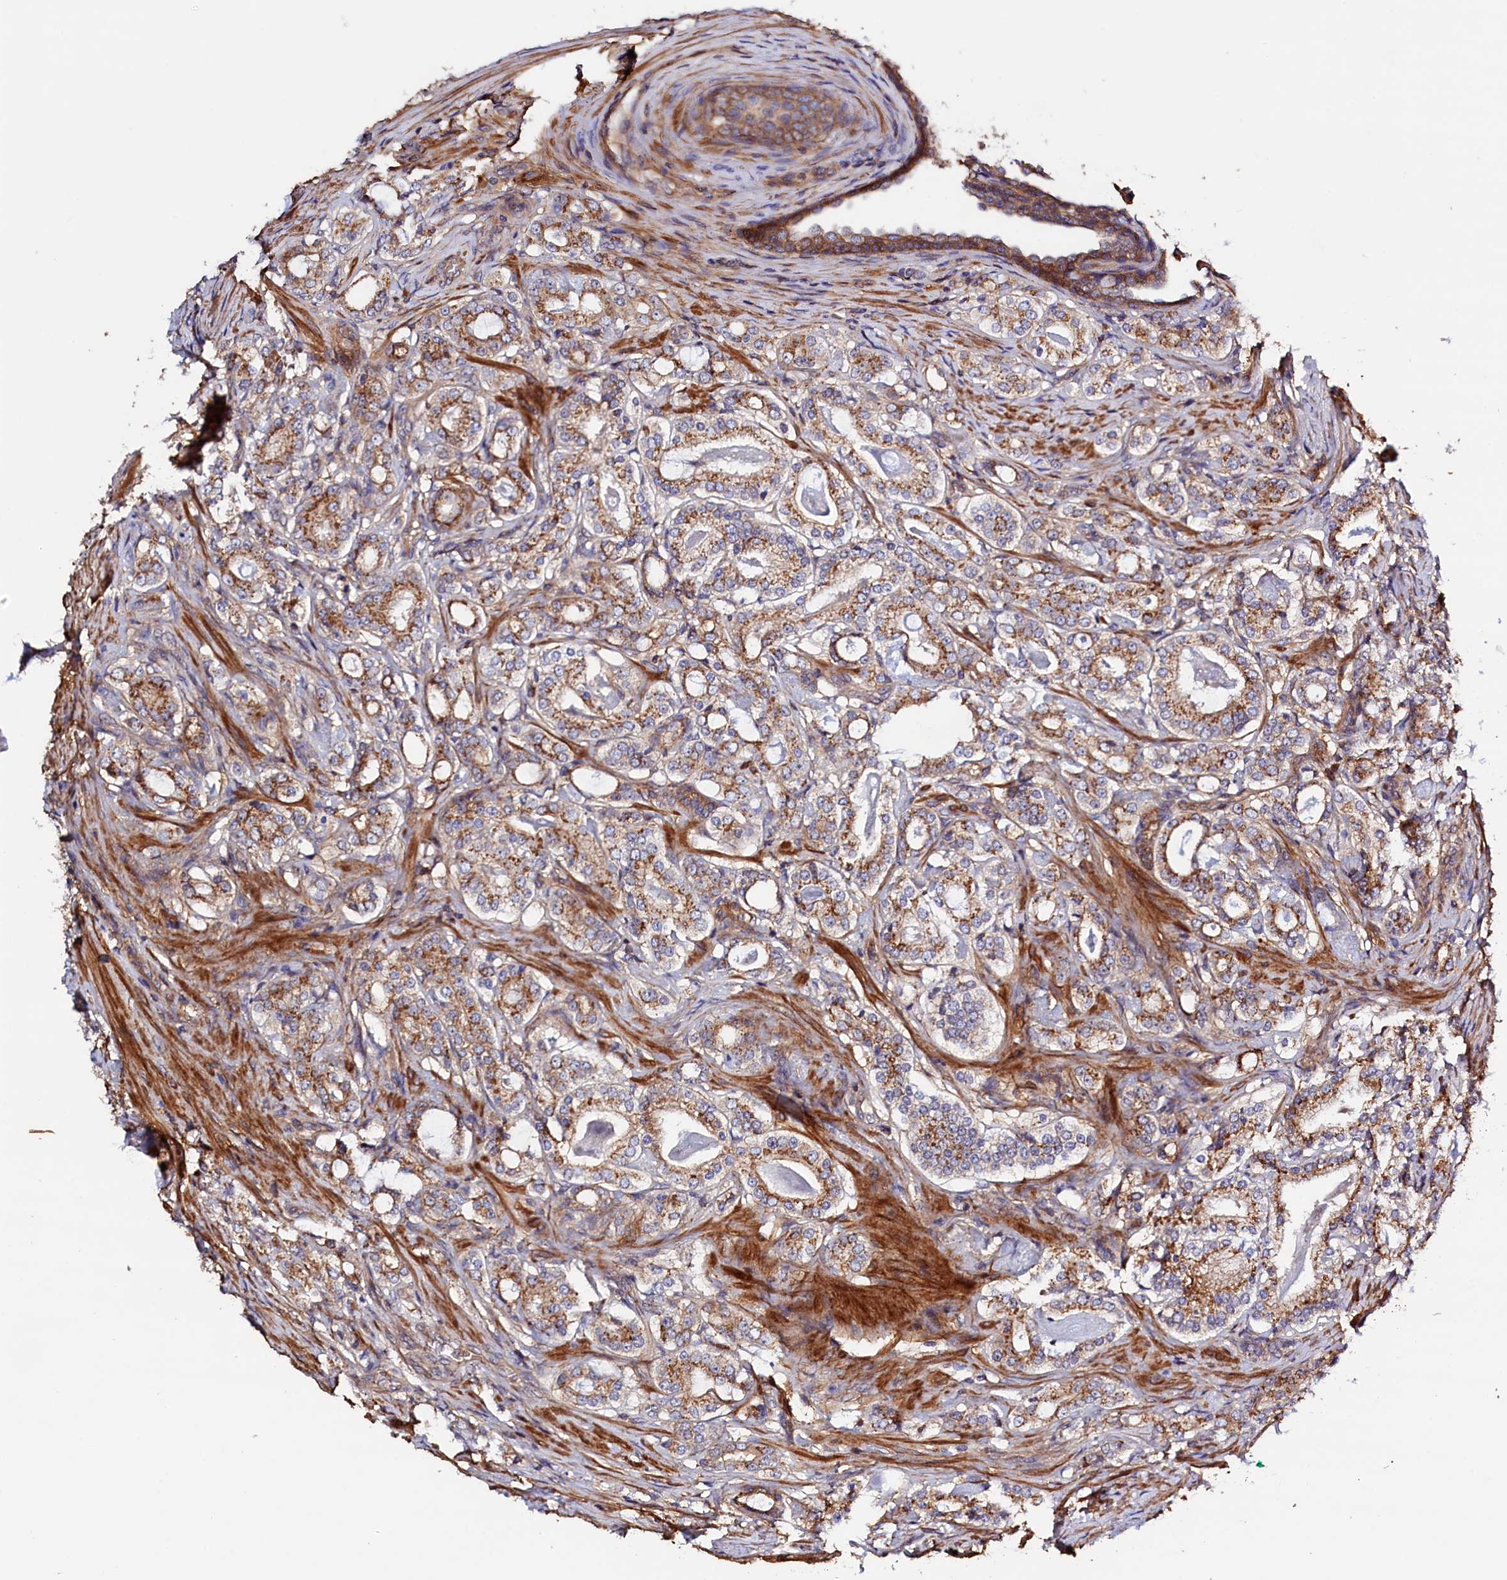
{"staining": {"intensity": "moderate", "quantity": ">75%", "location": "cytoplasmic/membranous"}, "tissue": "prostate cancer", "cell_type": "Tumor cells", "image_type": "cancer", "snomed": [{"axis": "morphology", "description": "Adenocarcinoma, High grade"}, {"axis": "topography", "description": "Prostate"}], "caption": "The histopathology image displays staining of prostate cancer (high-grade adenocarcinoma), revealing moderate cytoplasmic/membranous protein expression (brown color) within tumor cells.", "gene": "DUOXA1", "patient": {"sex": "male", "age": 63}}